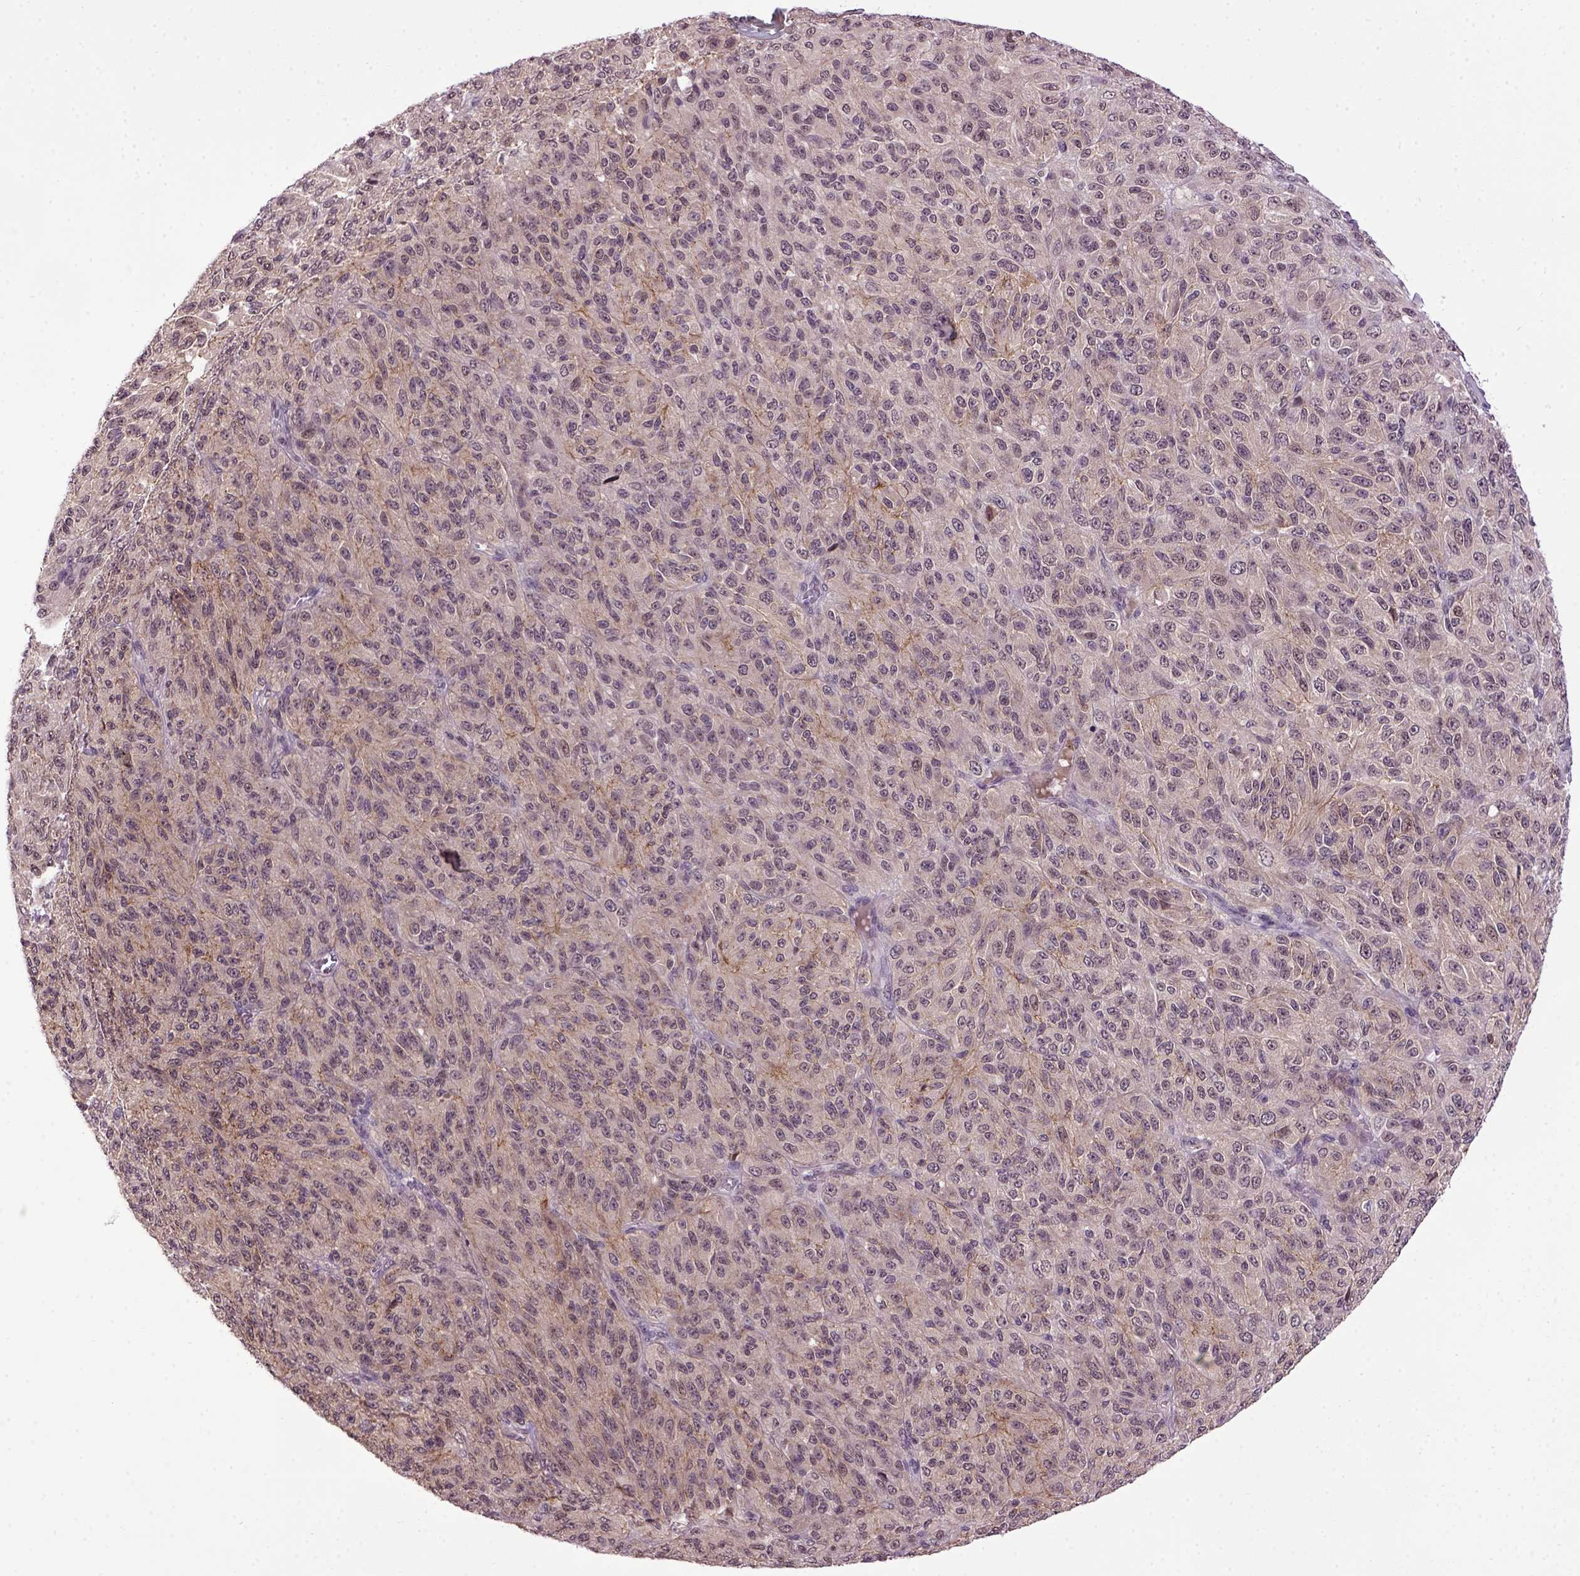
{"staining": {"intensity": "weak", "quantity": "25%-75%", "location": "cytoplasmic/membranous"}, "tissue": "melanoma", "cell_type": "Tumor cells", "image_type": "cancer", "snomed": [{"axis": "morphology", "description": "Malignant melanoma, Metastatic site"}, {"axis": "topography", "description": "Brain"}], "caption": "Human malignant melanoma (metastatic site) stained for a protein (brown) demonstrates weak cytoplasmic/membranous positive positivity in approximately 25%-75% of tumor cells.", "gene": "RAB43", "patient": {"sex": "female", "age": 56}}